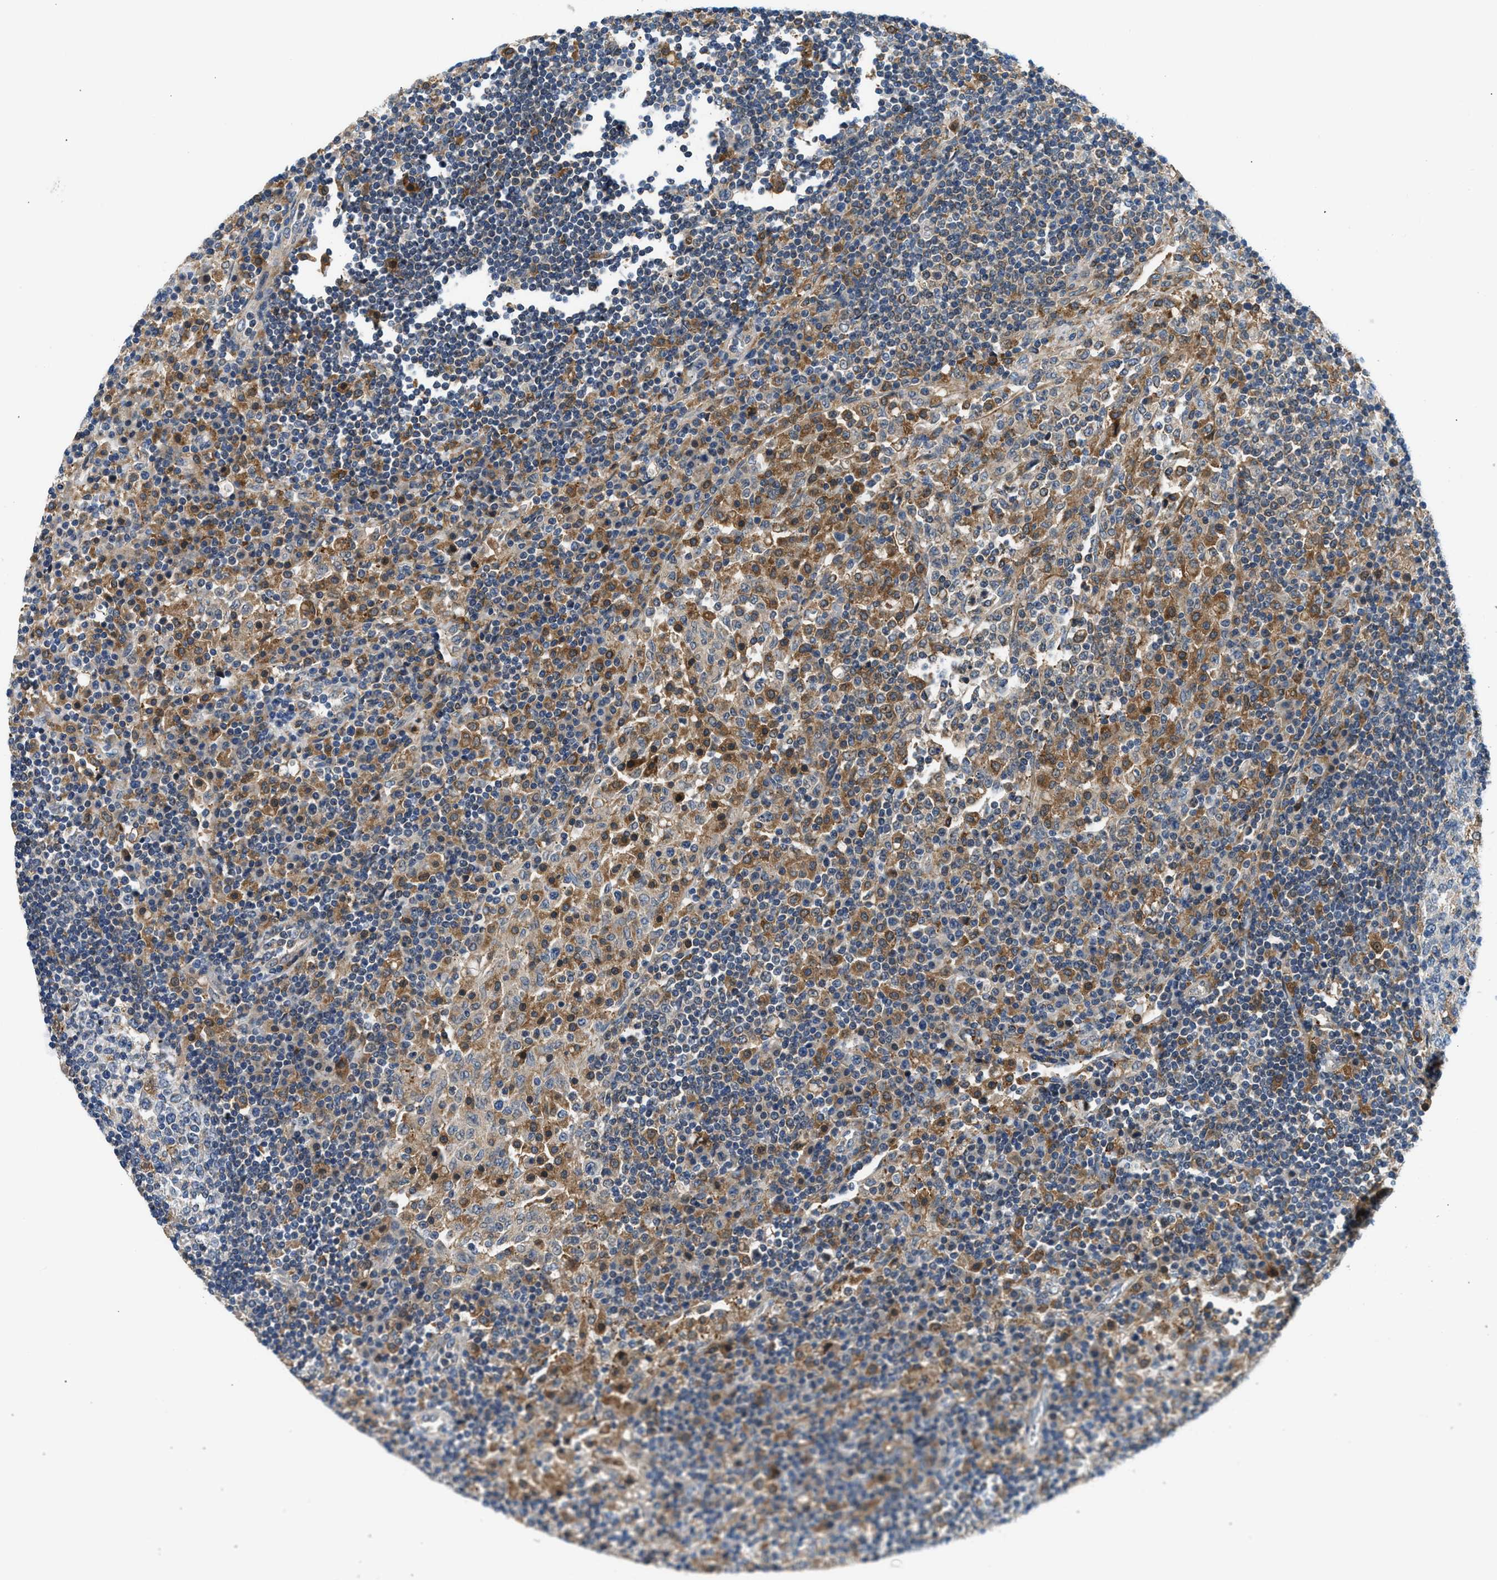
{"staining": {"intensity": "moderate", "quantity": "<25%", "location": "cytoplasmic/membranous"}, "tissue": "lymph node", "cell_type": "Germinal center cells", "image_type": "normal", "snomed": [{"axis": "morphology", "description": "Normal tissue, NOS"}, {"axis": "topography", "description": "Lymph node"}], "caption": "DAB (3,3'-diaminobenzidine) immunohistochemical staining of normal lymph node shows moderate cytoplasmic/membranous protein positivity in about <25% of germinal center cells.", "gene": "LPIN2", "patient": {"sex": "female", "age": 53}}